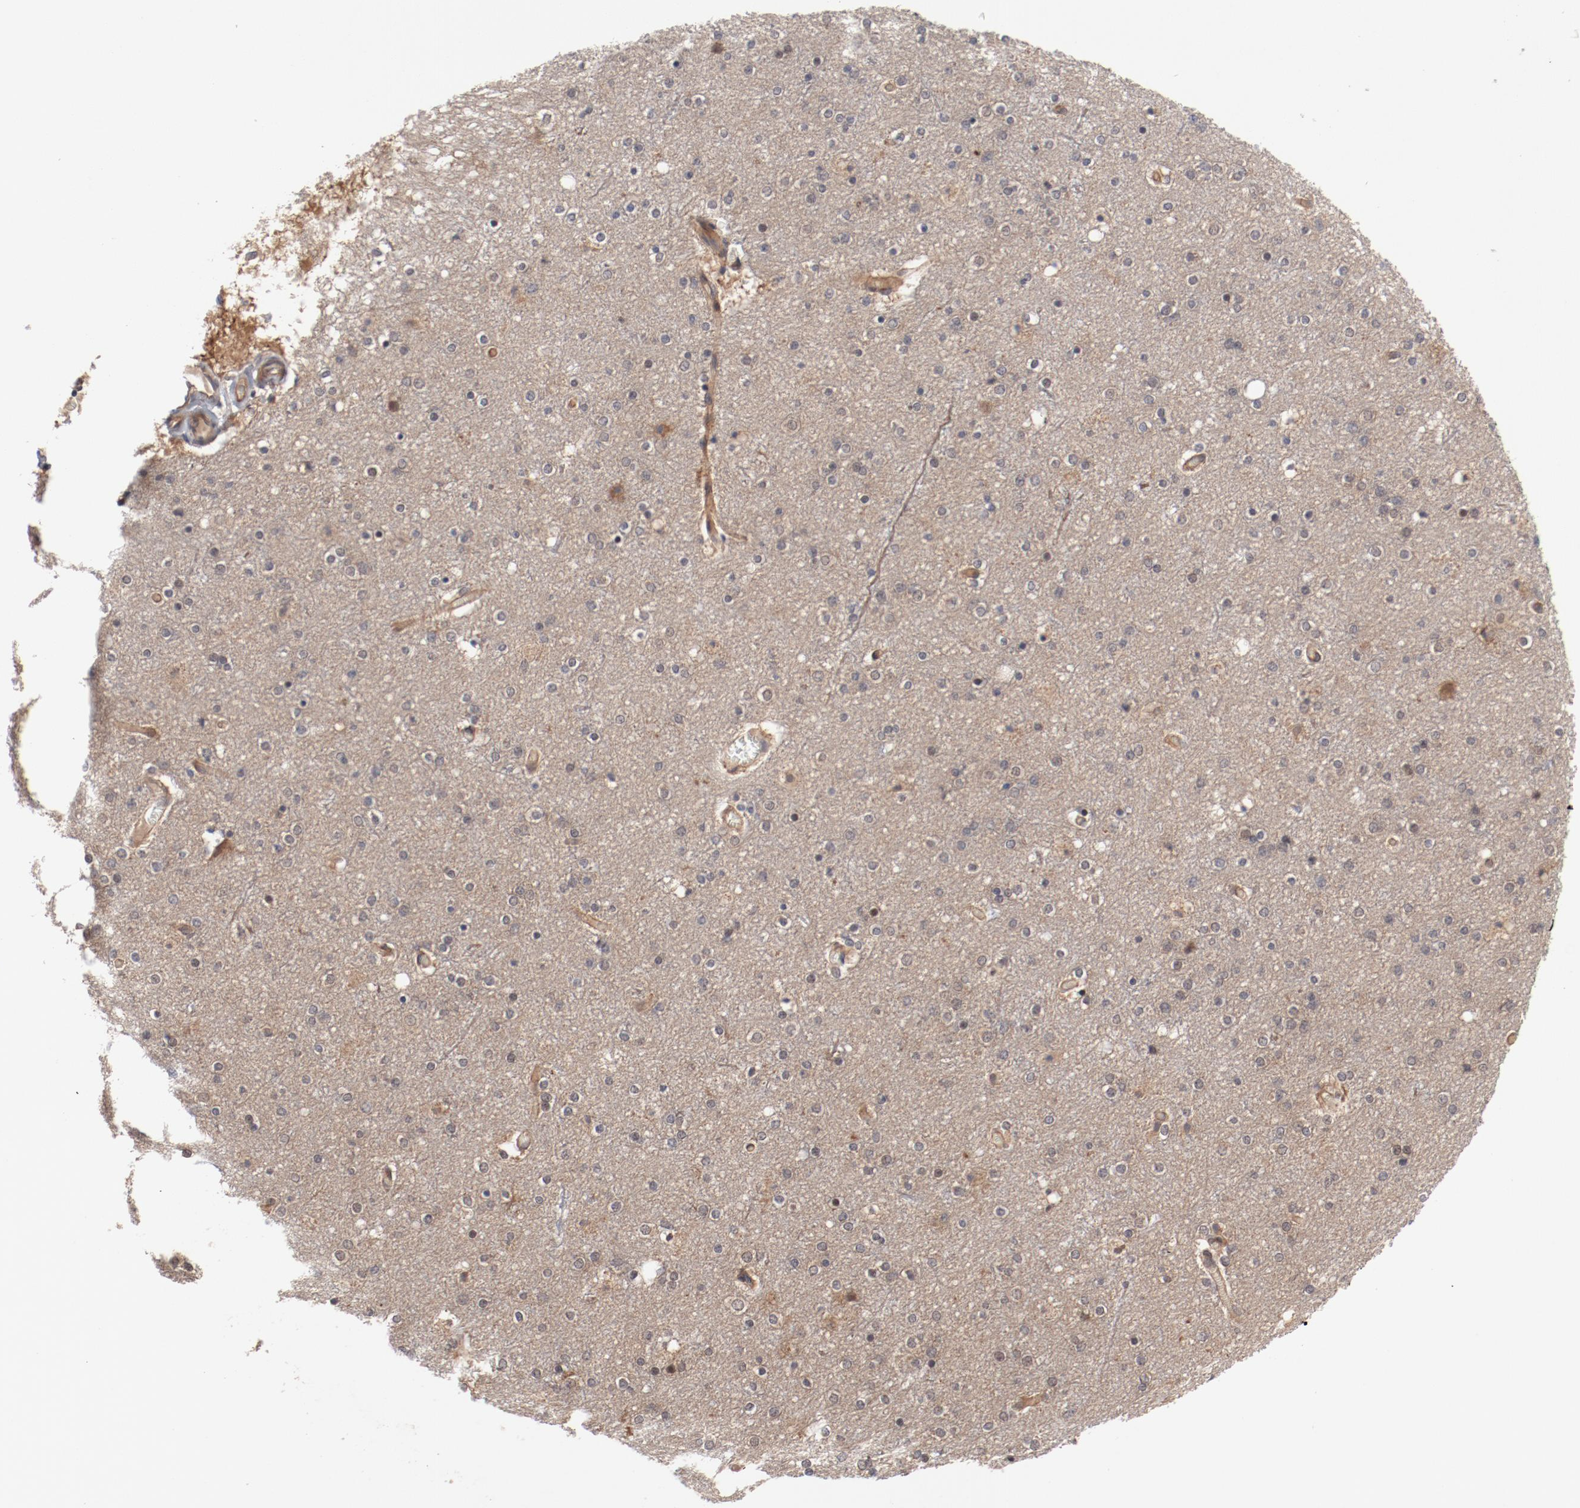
{"staining": {"intensity": "moderate", "quantity": ">75%", "location": "cytoplasmic/membranous"}, "tissue": "cerebral cortex", "cell_type": "Endothelial cells", "image_type": "normal", "snomed": [{"axis": "morphology", "description": "Normal tissue, NOS"}, {"axis": "topography", "description": "Cerebral cortex"}], "caption": "A brown stain highlights moderate cytoplasmic/membranous positivity of a protein in endothelial cells of unremarkable human cerebral cortex. (DAB (3,3'-diaminobenzidine) IHC with brightfield microscopy, high magnification).", "gene": "PITPNM2", "patient": {"sex": "female", "age": 54}}